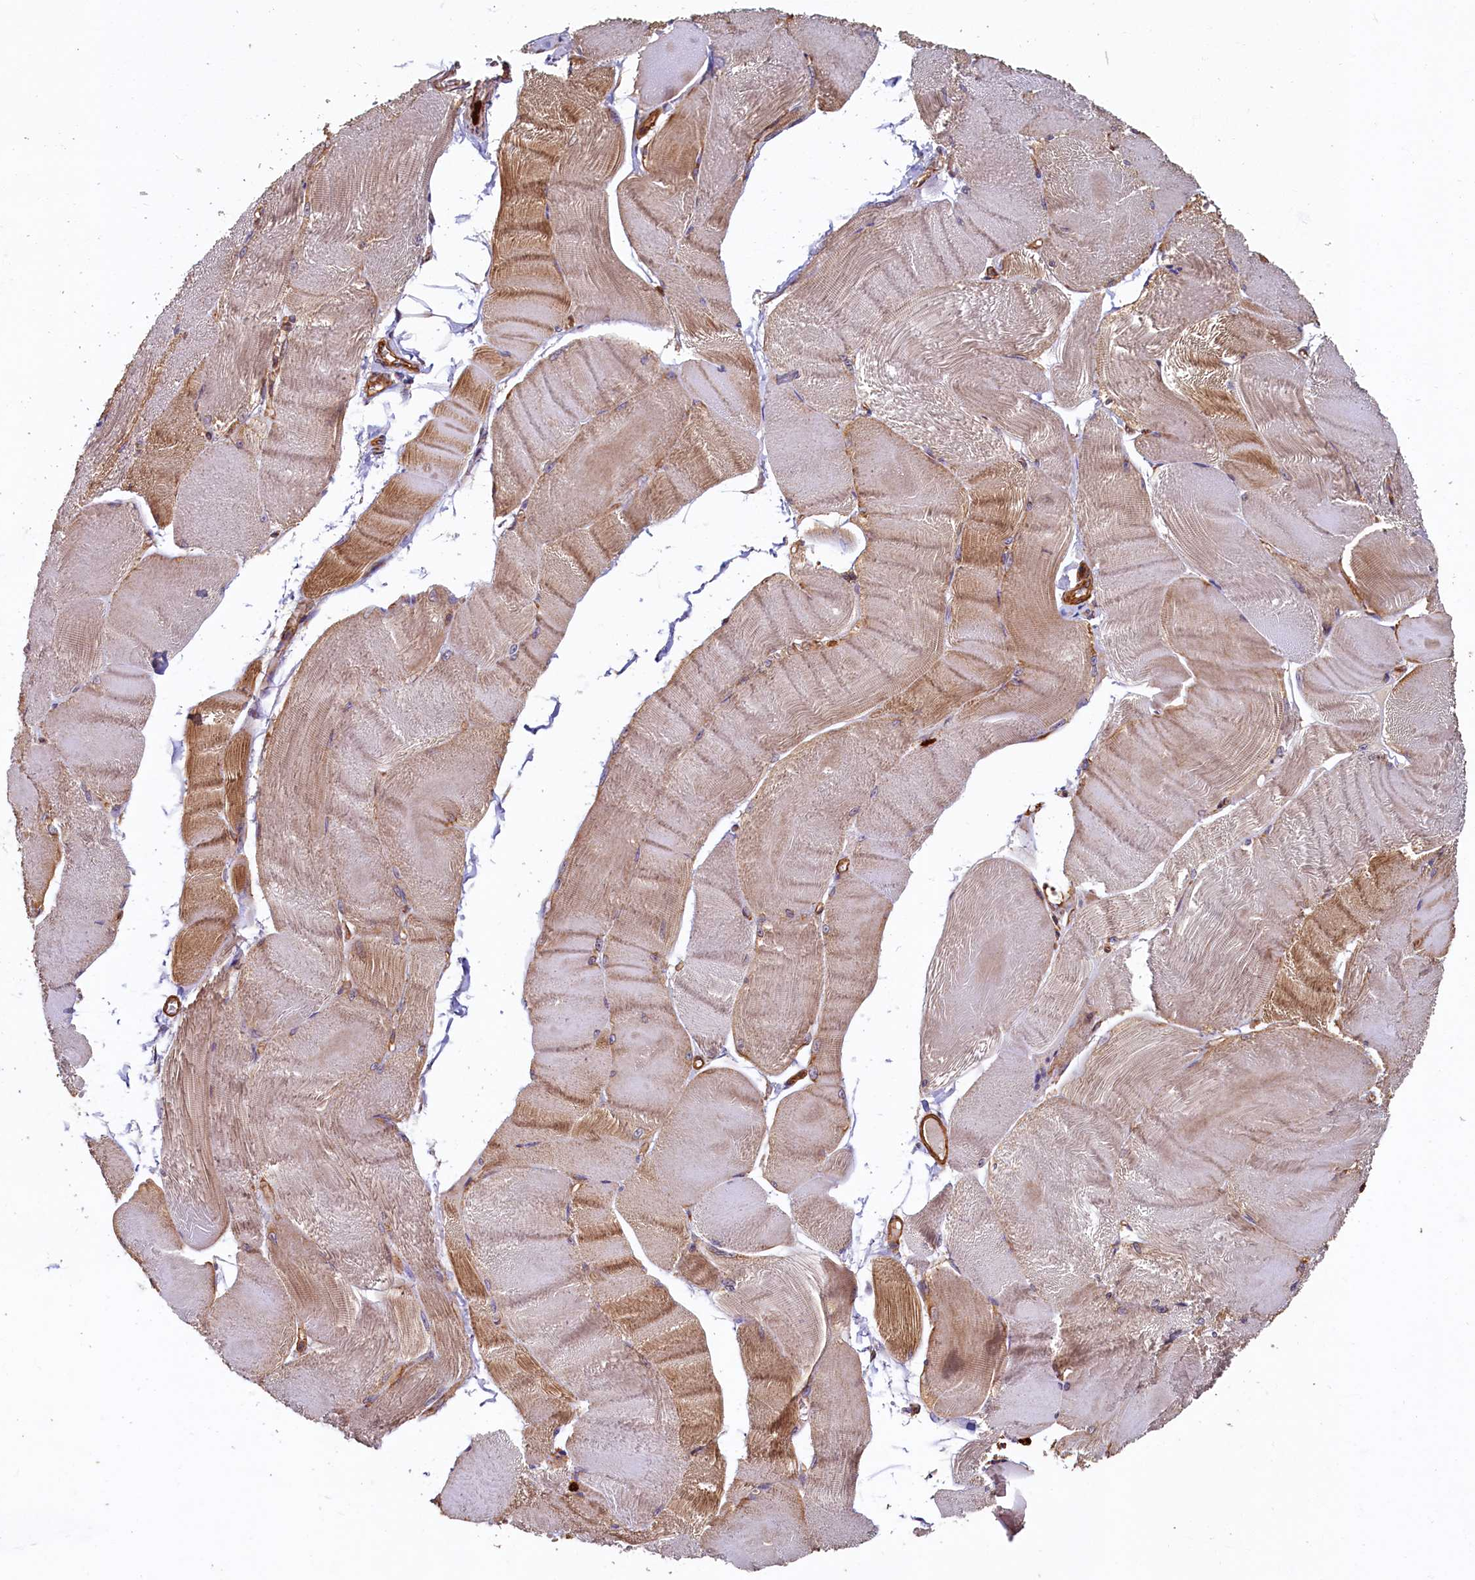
{"staining": {"intensity": "moderate", "quantity": "25%-75%", "location": "cytoplasmic/membranous,nuclear"}, "tissue": "skeletal muscle", "cell_type": "Myocytes", "image_type": "normal", "snomed": [{"axis": "morphology", "description": "Normal tissue, NOS"}, {"axis": "morphology", "description": "Basal cell carcinoma"}, {"axis": "topography", "description": "Skeletal muscle"}], "caption": "Protein expression analysis of unremarkable human skeletal muscle reveals moderate cytoplasmic/membranous,nuclear expression in approximately 25%-75% of myocytes.", "gene": "CCDC102B", "patient": {"sex": "female", "age": 64}}